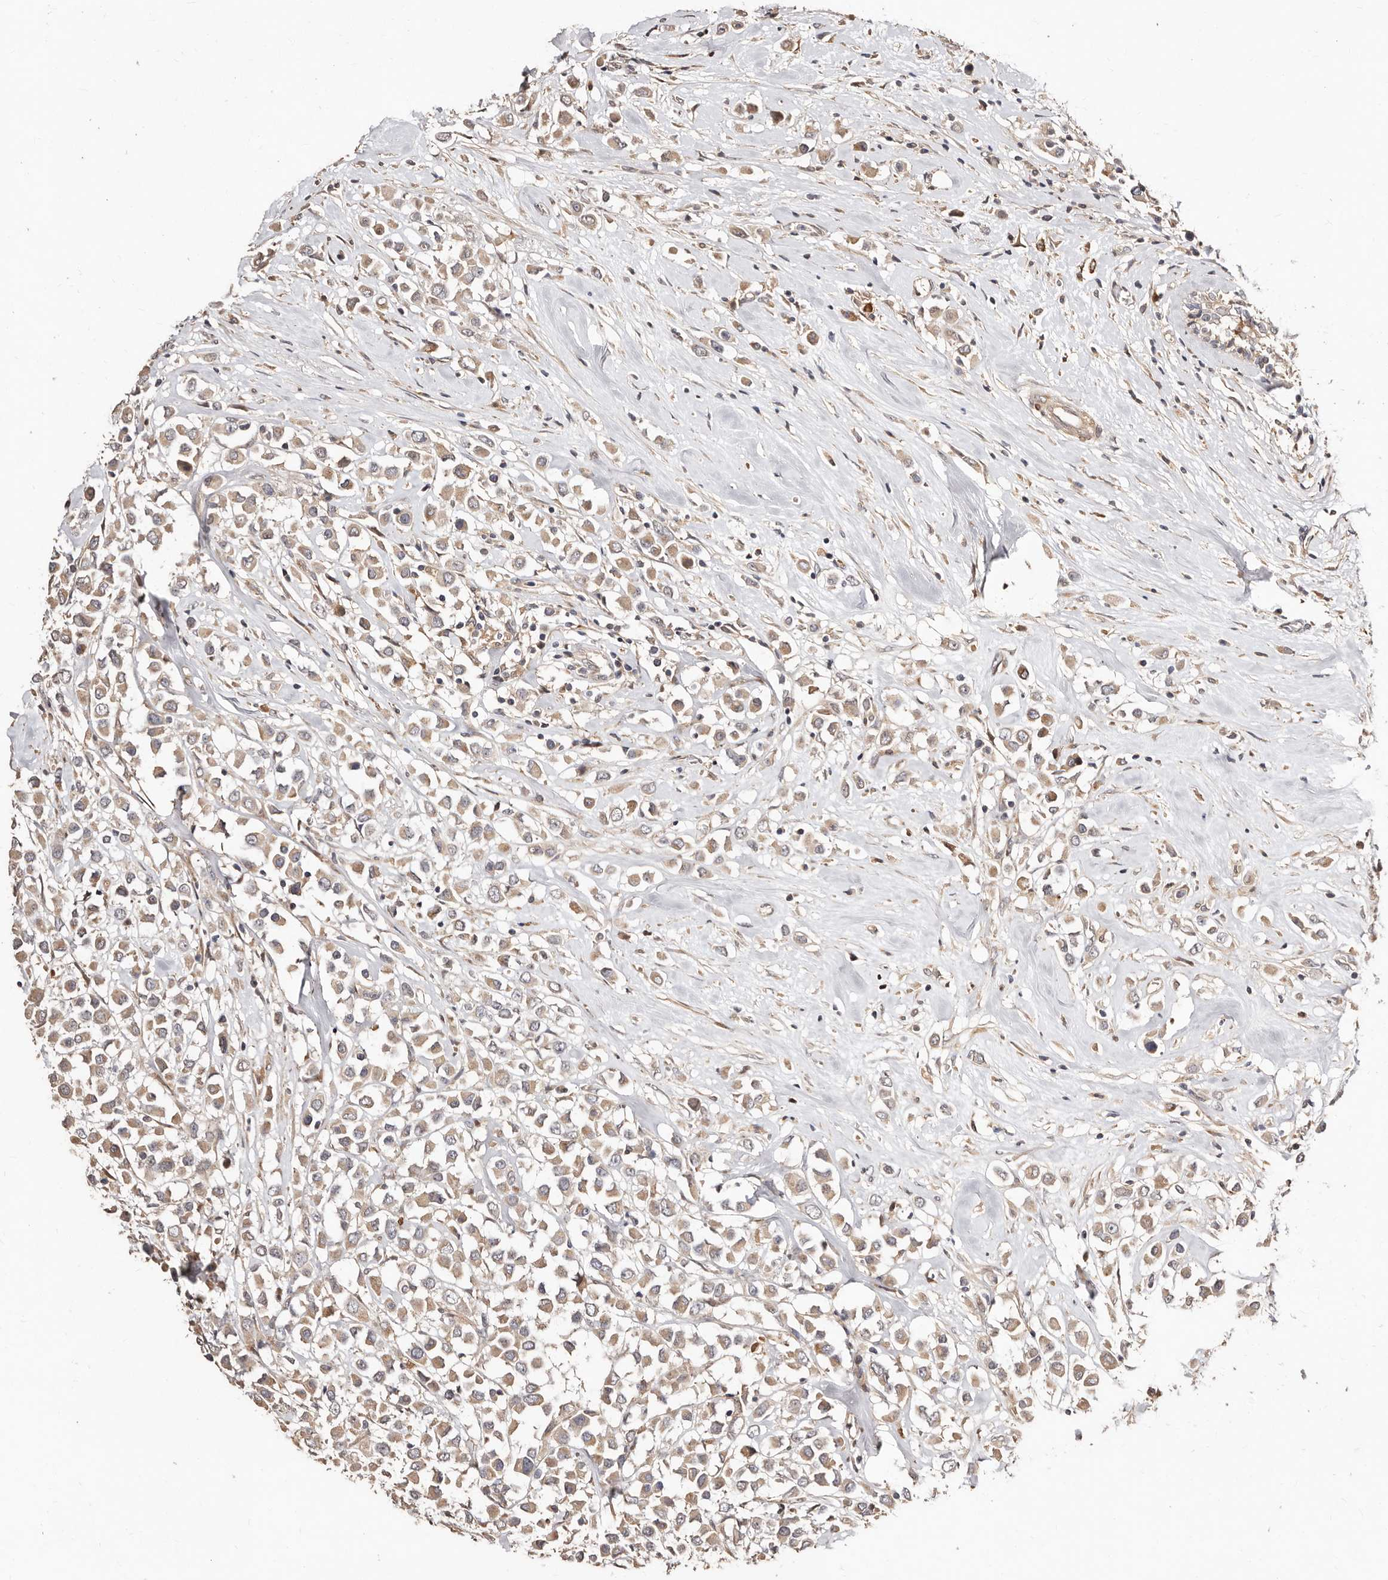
{"staining": {"intensity": "weak", "quantity": ">75%", "location": "cytoplasmic/membranous"}, "tissue": "breast cancer", "cell_type": "Tumor cells", "image_type": "cancer", "snomed": [{"axis": "morphology", "description": "Duct carcinoma"}, {"axis": "topography", "description": "Breast"}], "caption": "Immunohistochemistry photomicrograph of human breast cancer (invasive ductal carcinoma) stained for a protein (brown), which reveals low levels of weak cytoplasmic/membranous positivity in approximately >75% of tumor cells.", "gene": "APOL6", "patient": {"sex": "female", "age": 61}}